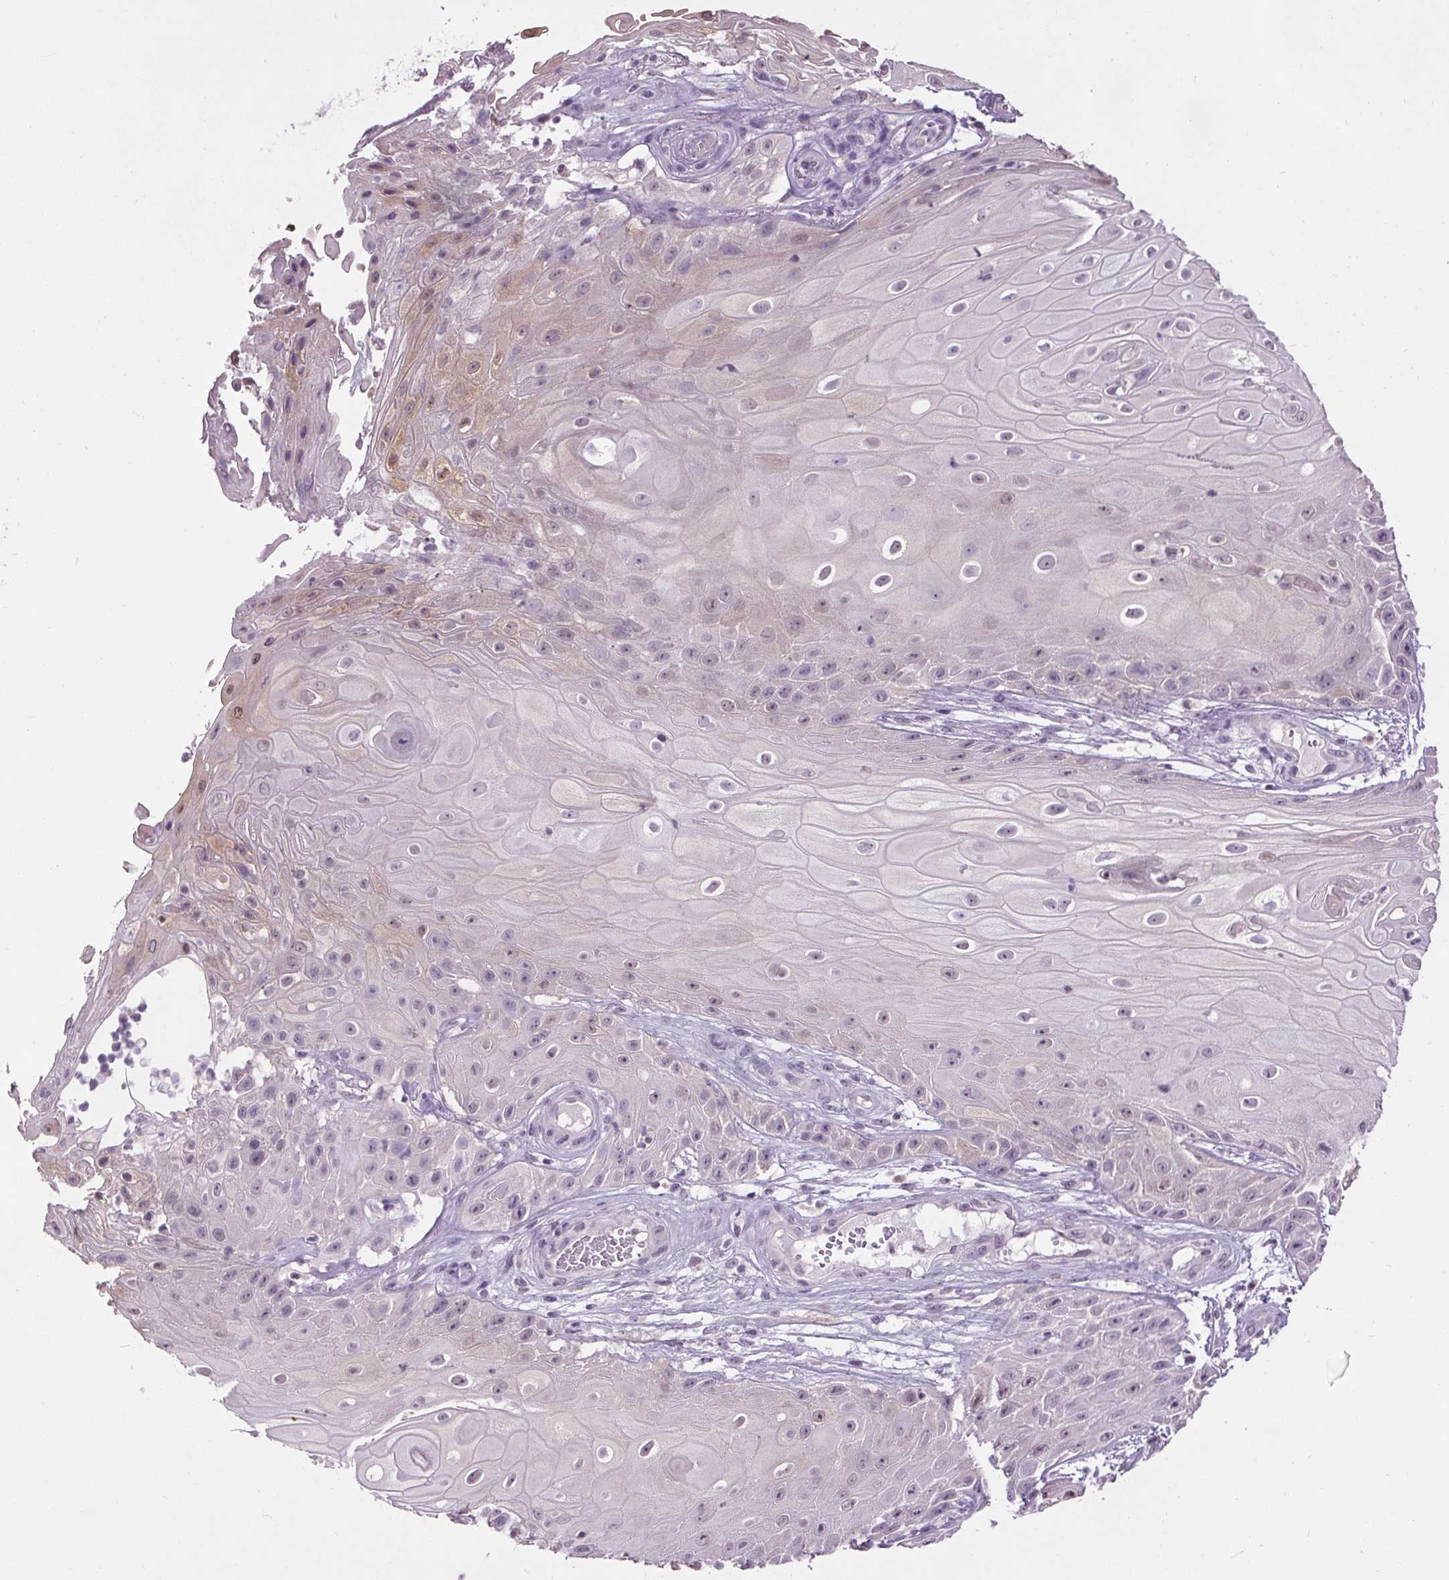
{"staining": {"intensity": "weak", "quantity": "<25%", "location": "cytoplasmic/membranous,nuclear"}, "tissue": "skin cancer", "cell_type": "Tumor cells", "image_type": "cancer", "snomed": [{"axis": "morphology", "description": "Squamous cell carcinoma, NOS"}, {"axis": "topography", "description": "Skin"}], "caption": "The IHC photomicrograph has no significant positivity in tumor cells of skin cancer tissue.", "gene": "SLC2A9", "patient": {"sex": "male", "age": 62}}